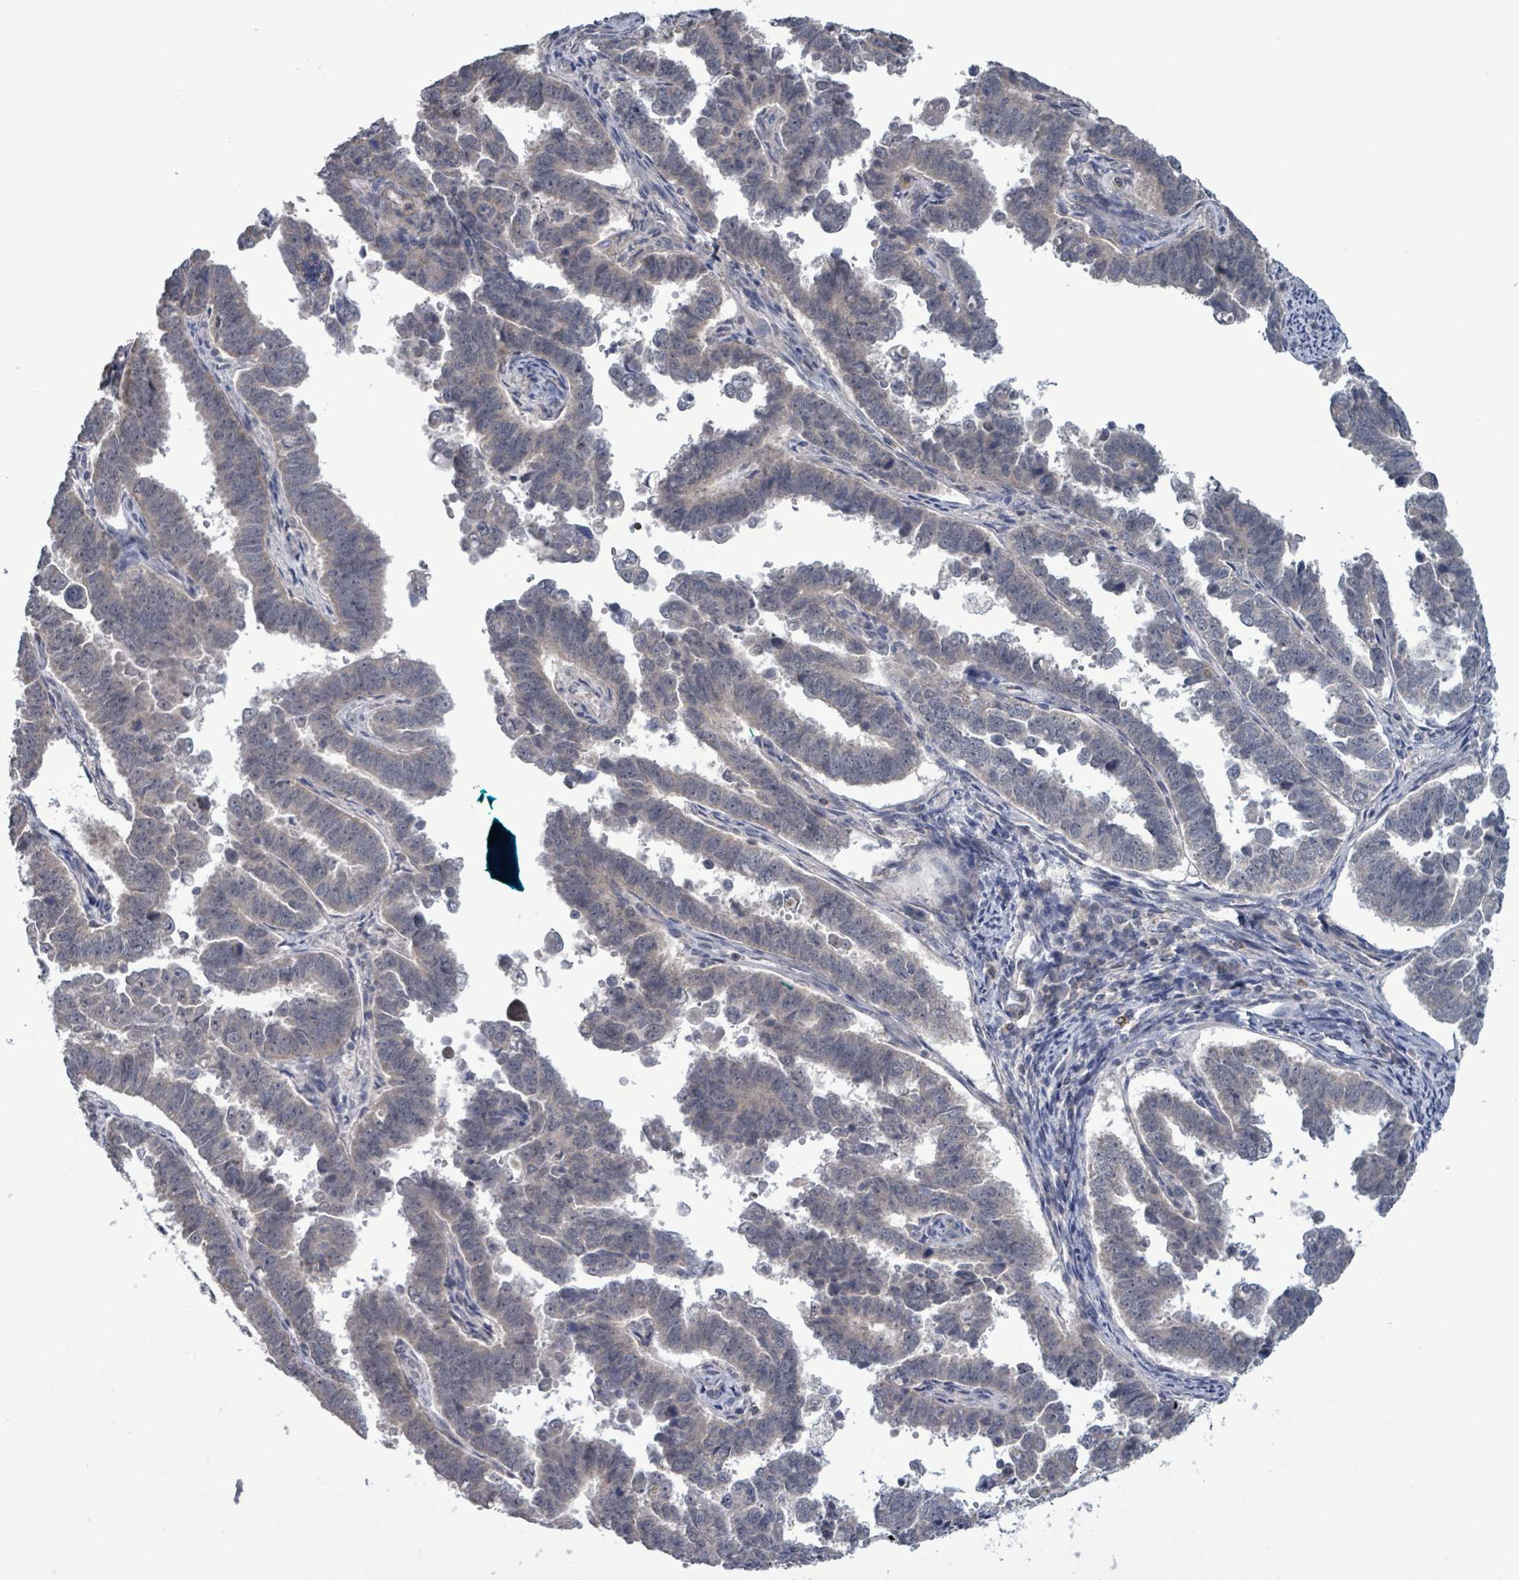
{"staining": {"intensity": "negative", "quantity": "none", "location": "none"}, "tissue": "endometrial cancer", "cell_type": "Tumor cells", "image_type": "cancer", "snomed": [{"axis": "morphology", "description": "Adenocarcinoma, NOS"}, {"axis": "topography", "description": "Endometrium"}], "caption": "A micrograph of human endometrial cancer (adenocarcinoma) is negative for staining in tumor cells.", "gene": "AMMECR1", "patient": {"sex": "female", "age": 75}}